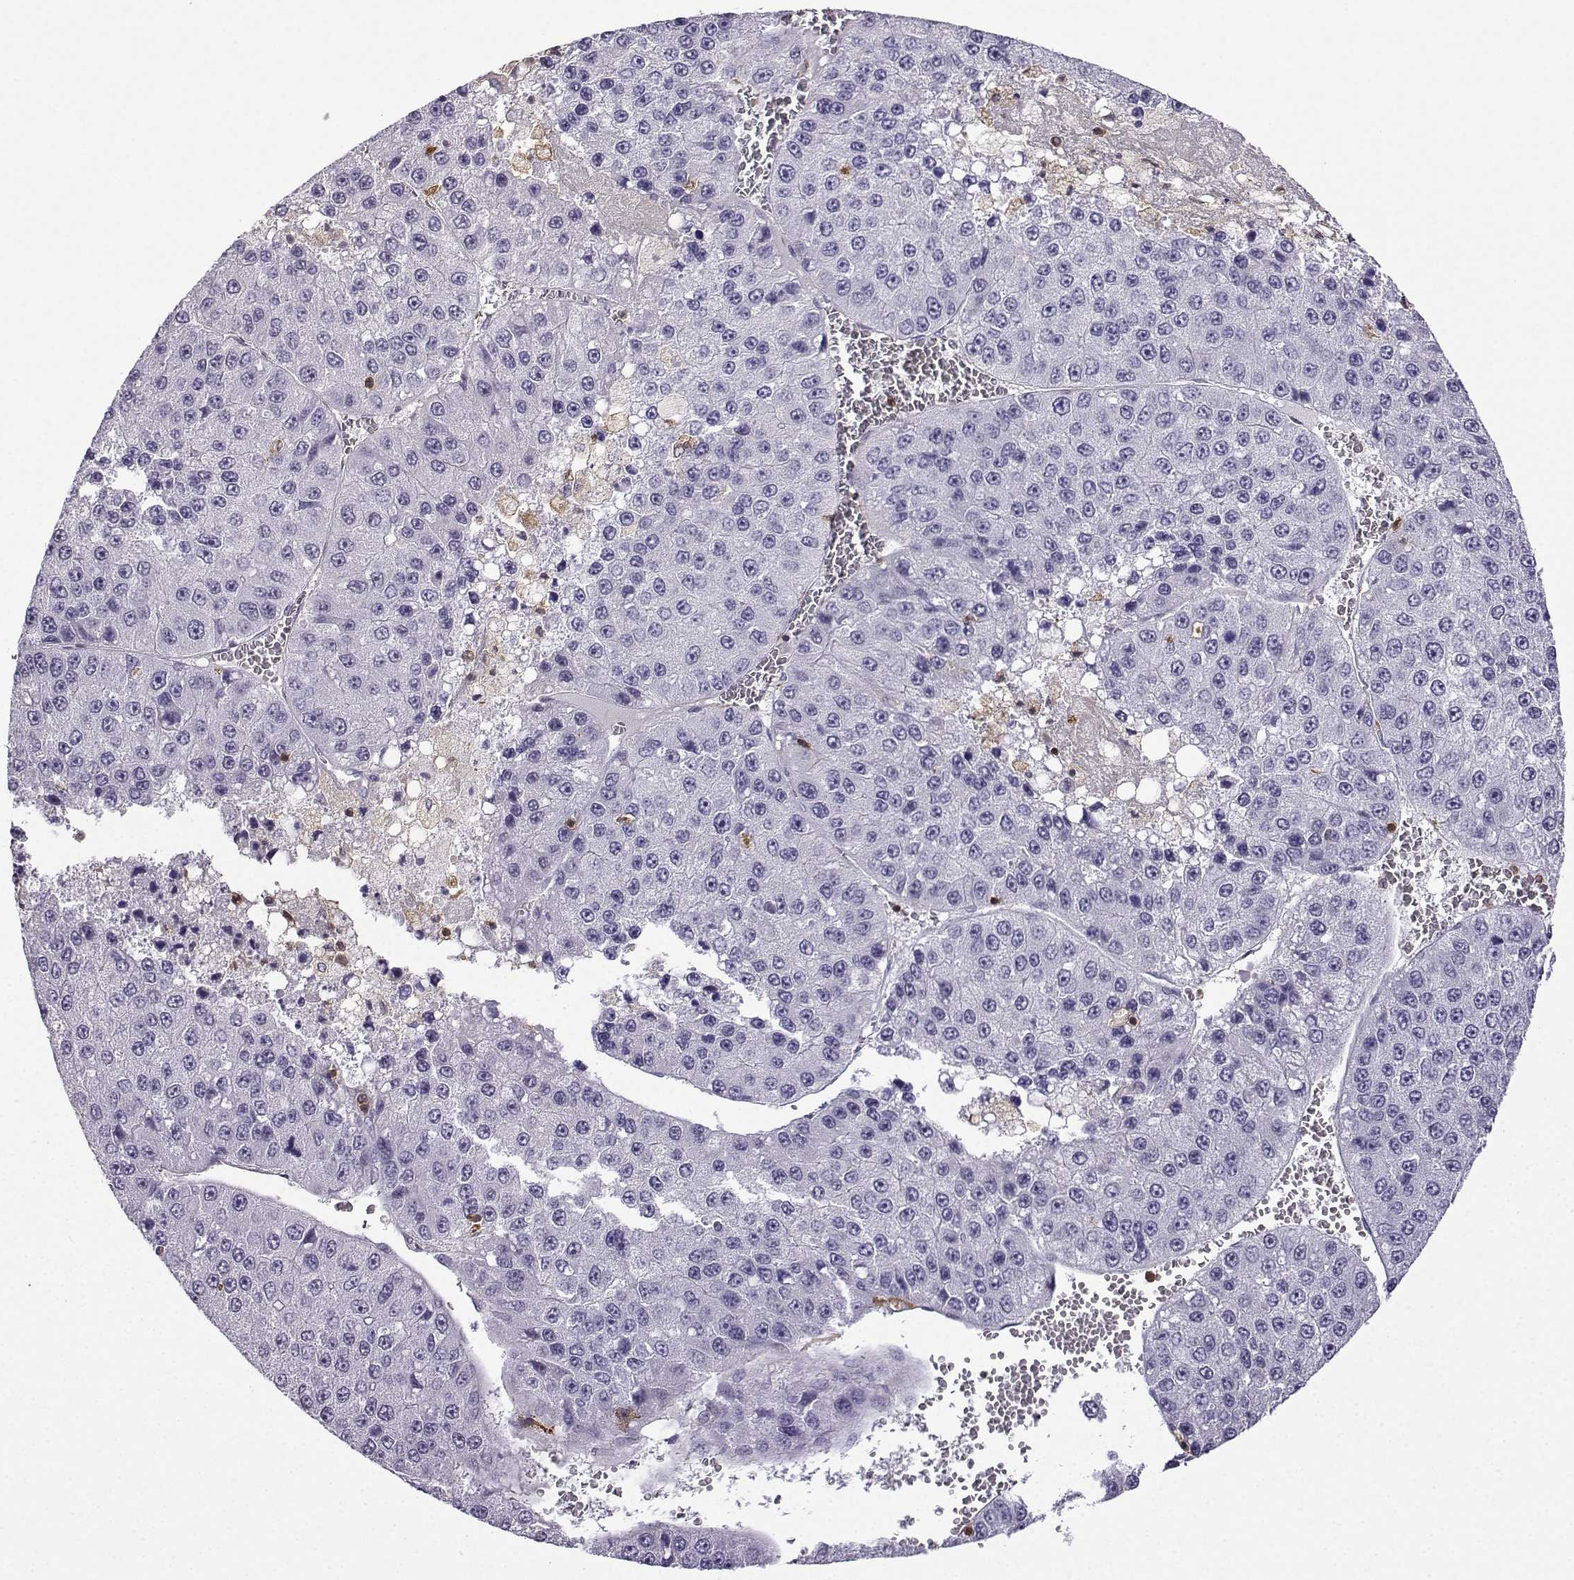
{"staining": {"intensity": "negative", "quantity": "none", "location": "none"}, "tissue": "liver cancer", "cell_type": "Tumor cells", "image_type": "cancer", "snomed": [{"axis": "morphology", "description": "Carcinoma, Hepatocellular, NOS"}, {"axis": "topography", "description": "Liver"}], "caption": "This is an immunohistochemistry (IHC) image of human liver hepatocellular carcinoma. There is no staining in tumor cells.", "gene": "DOCK10", "patient": {"sex": "female", "age": 73}}